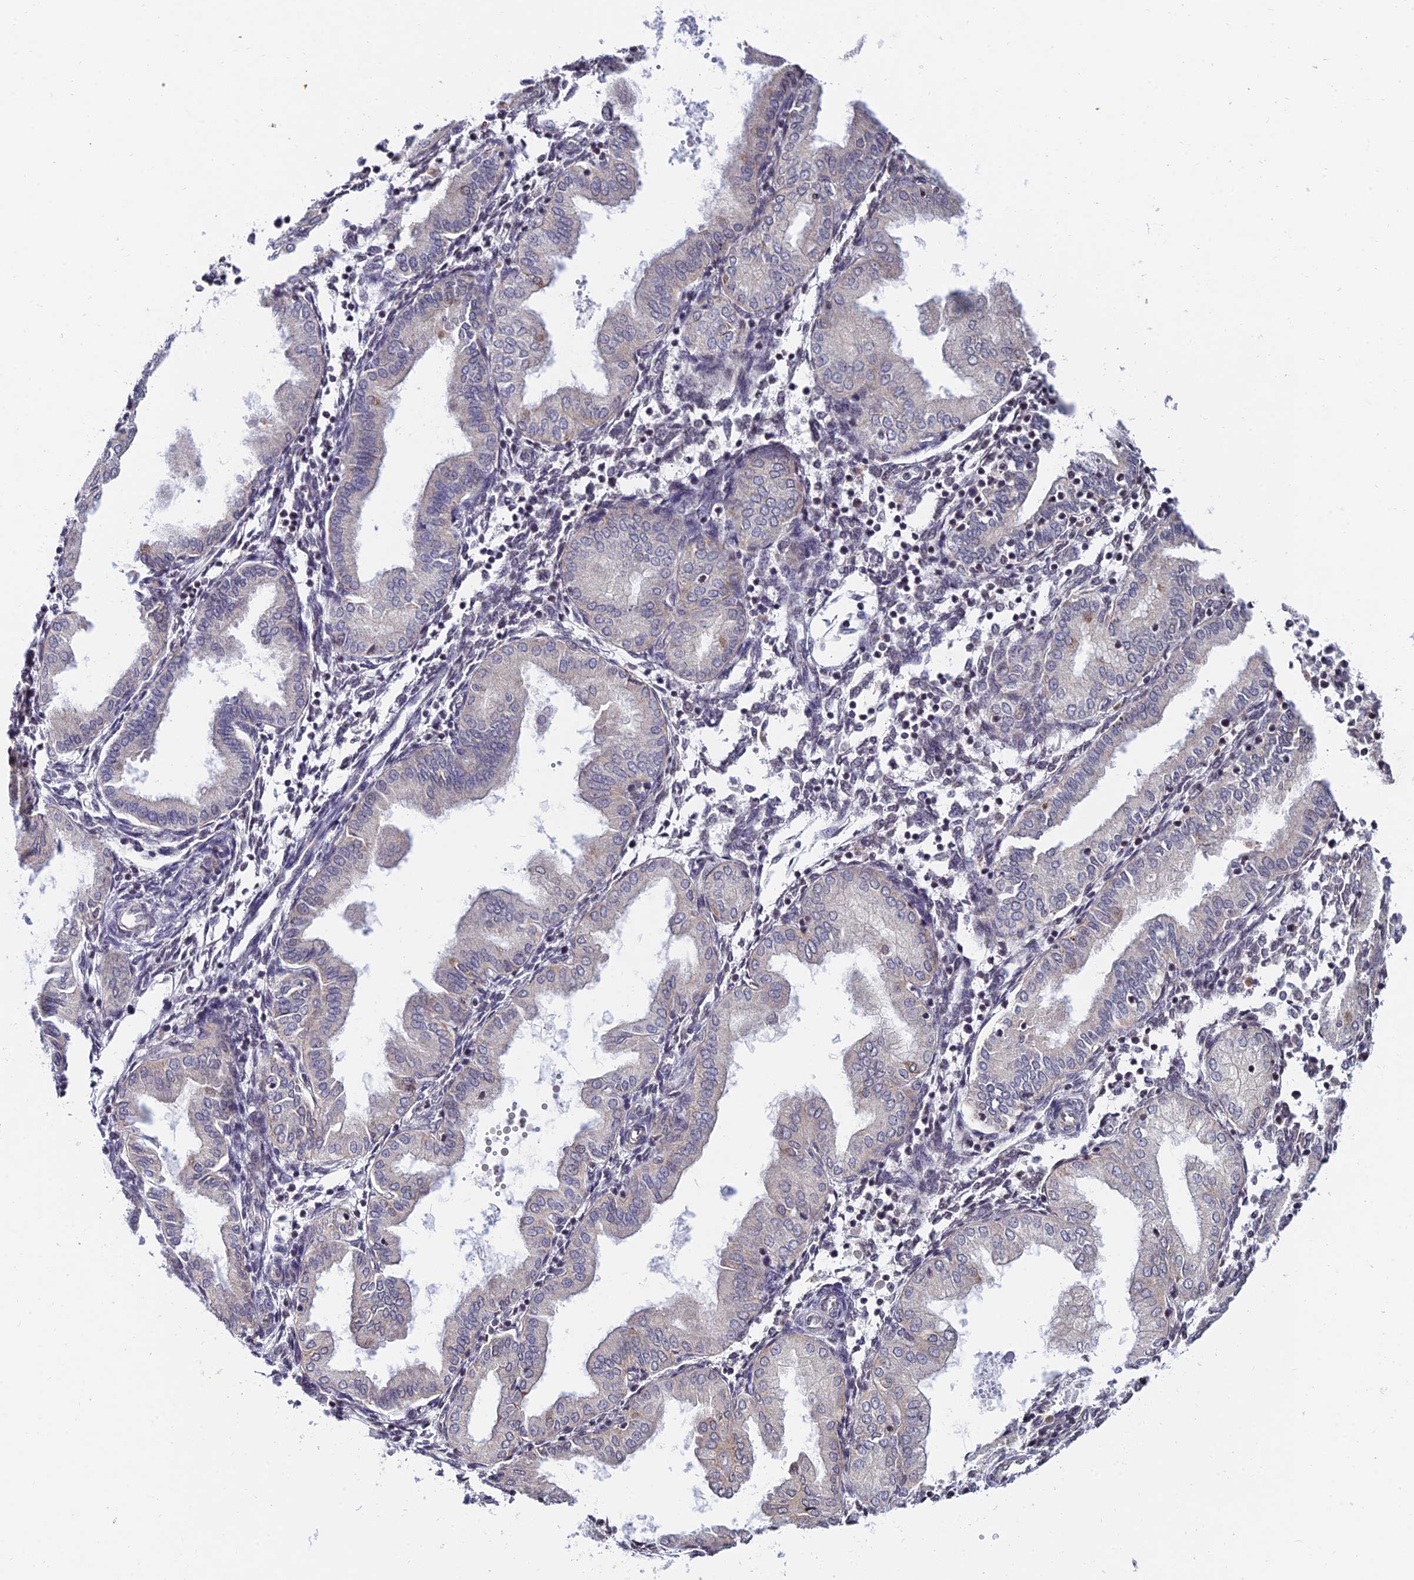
{"staining": {"intensity": "negative", "quantity": "none", "location": "none"}, "tissue": "endometrium", "cell_type": "Cells in endometrial stroma", "image_type": "normal", "snomed": [{"axis": "morphology", "description": "Normal tissue, NOS"}, {"axis": "topography", "description": "Endometrium"}], "caption": "IHC photomicrograph of benign human endometrium stained for a protein (brown), which displays no positivity in cells in endometrial stroma.", "gene": "CDNF", "patient": {"sex": "female", "age": 53}}